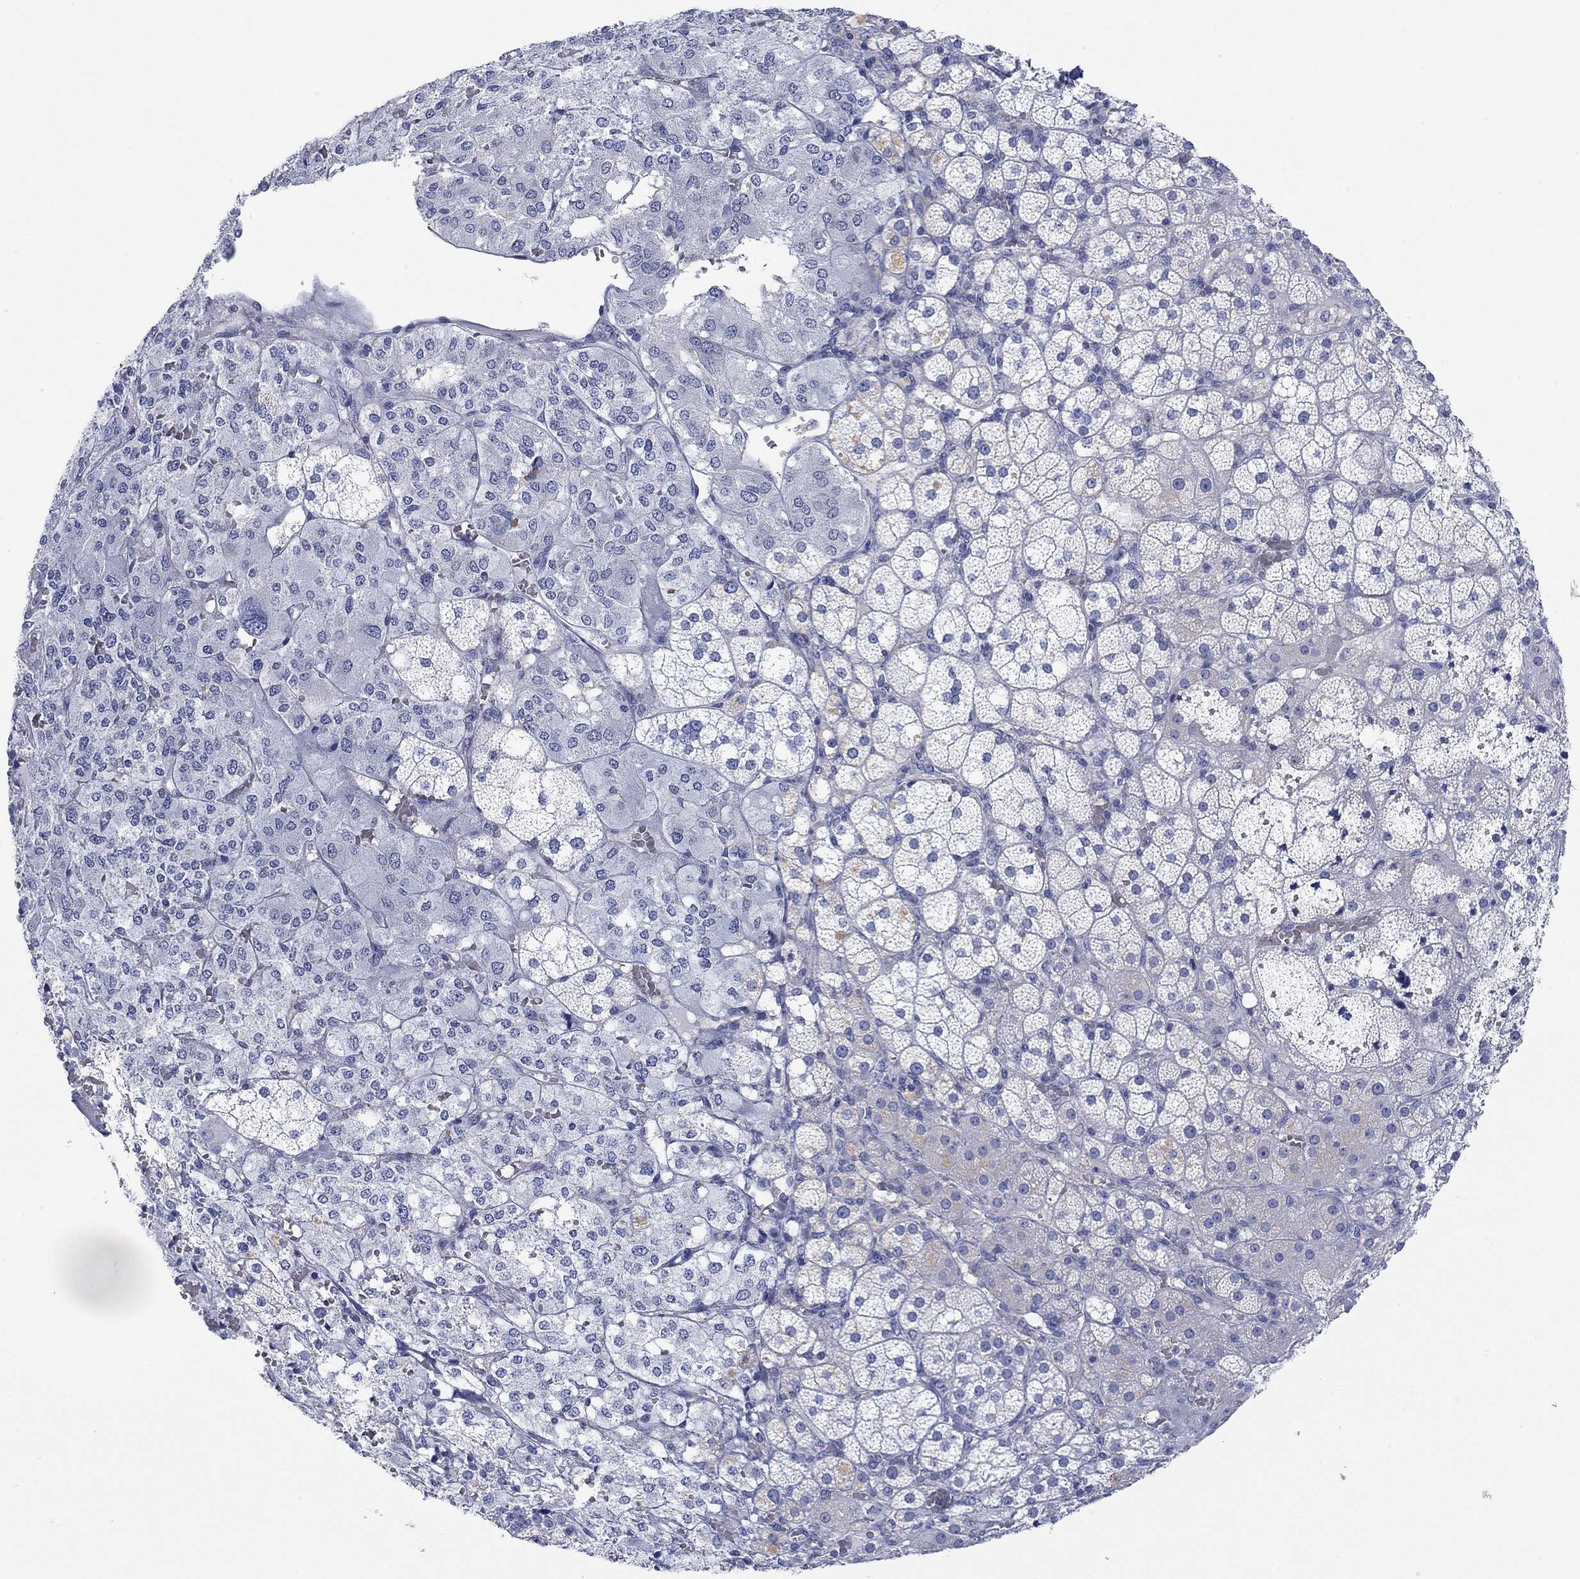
{"staining": {"intensity": "negative", "quantity": "none", "location": "none"}, "tissue": "adrenal gland", "cell_type": "Glandular cells", "image_type": "normal", "snomed": [{"axis": "morphology", "description": "Normal tissue, NOS"}, {"axis": "topography", "description": "Adrenal gland"}], "caption": "Immunohistochemical staining of normal human adrenal gland reveals no significant staining in glandular cells.", "gene": "PPIL6", "patient": {"sex": "male", "age": 53}}